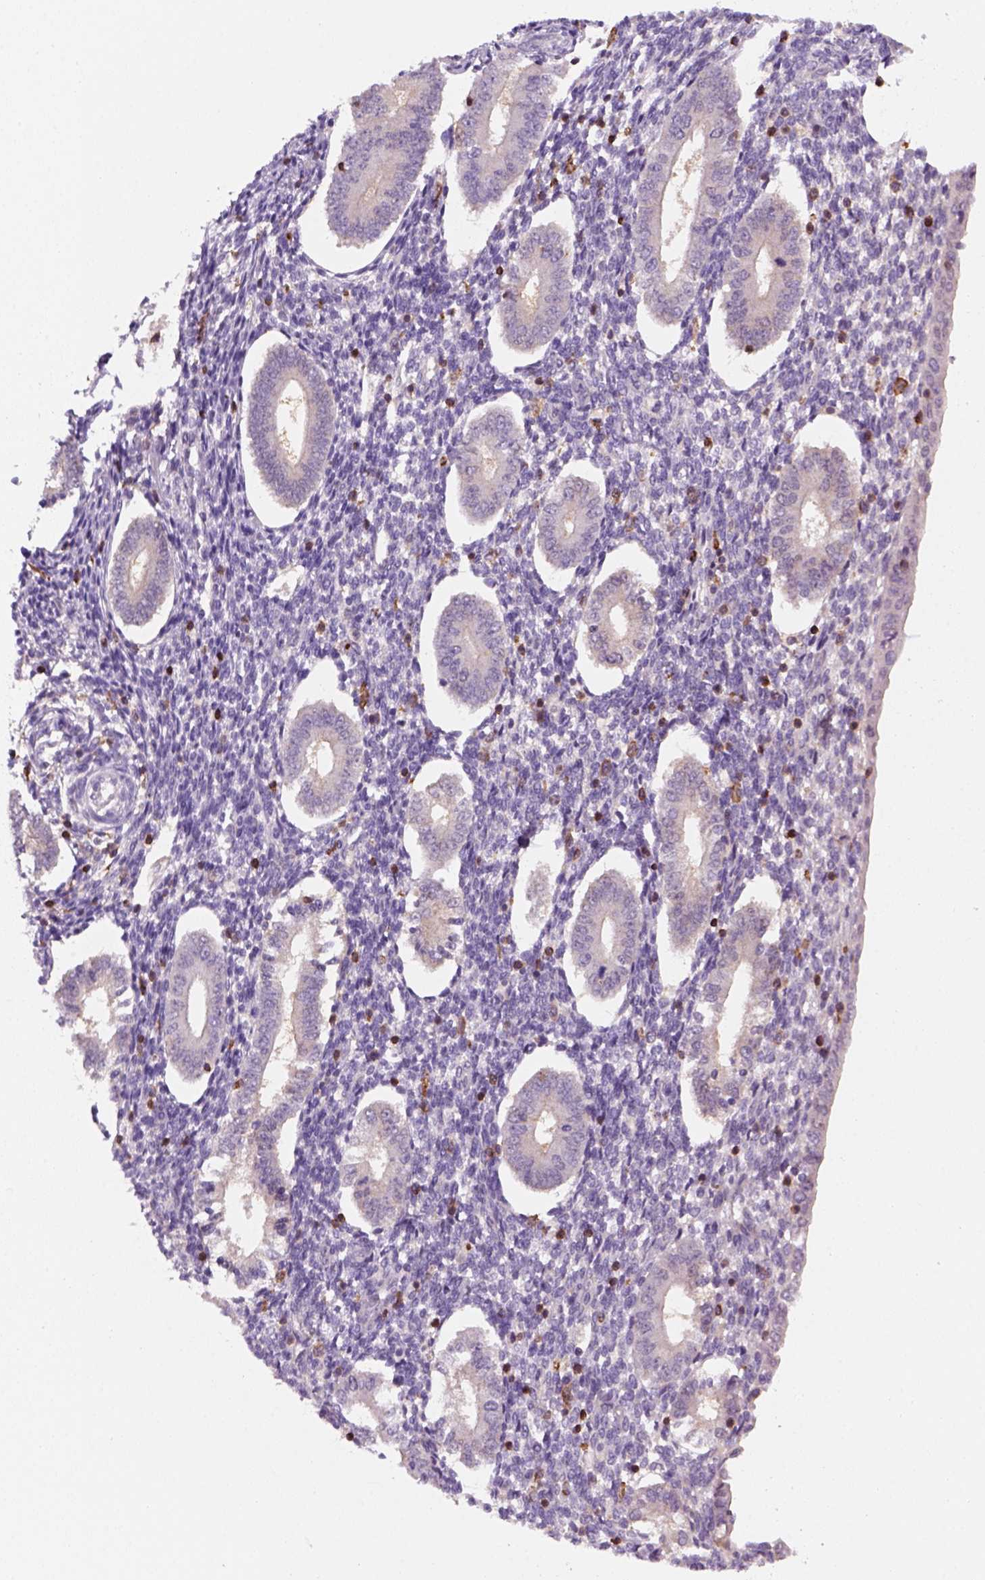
{"staining": {"intensity": "negative", "quantity": "none", "location": "none"}, "tissue": "endometrium", "cell_type": "Cells in endometrial stroma", "image_type": "normal", "snomed": [{"axis": "morphology", "description": "Normal tissue, NOS"}, {"axis": "topography", "description": "Endometrium"}], "caption": "Cells in endometrial stroma show no significant protein positivity in unremarkable endometrium.", "gene": "GOT1", "patient": {"sex": "female", "age": 40}}